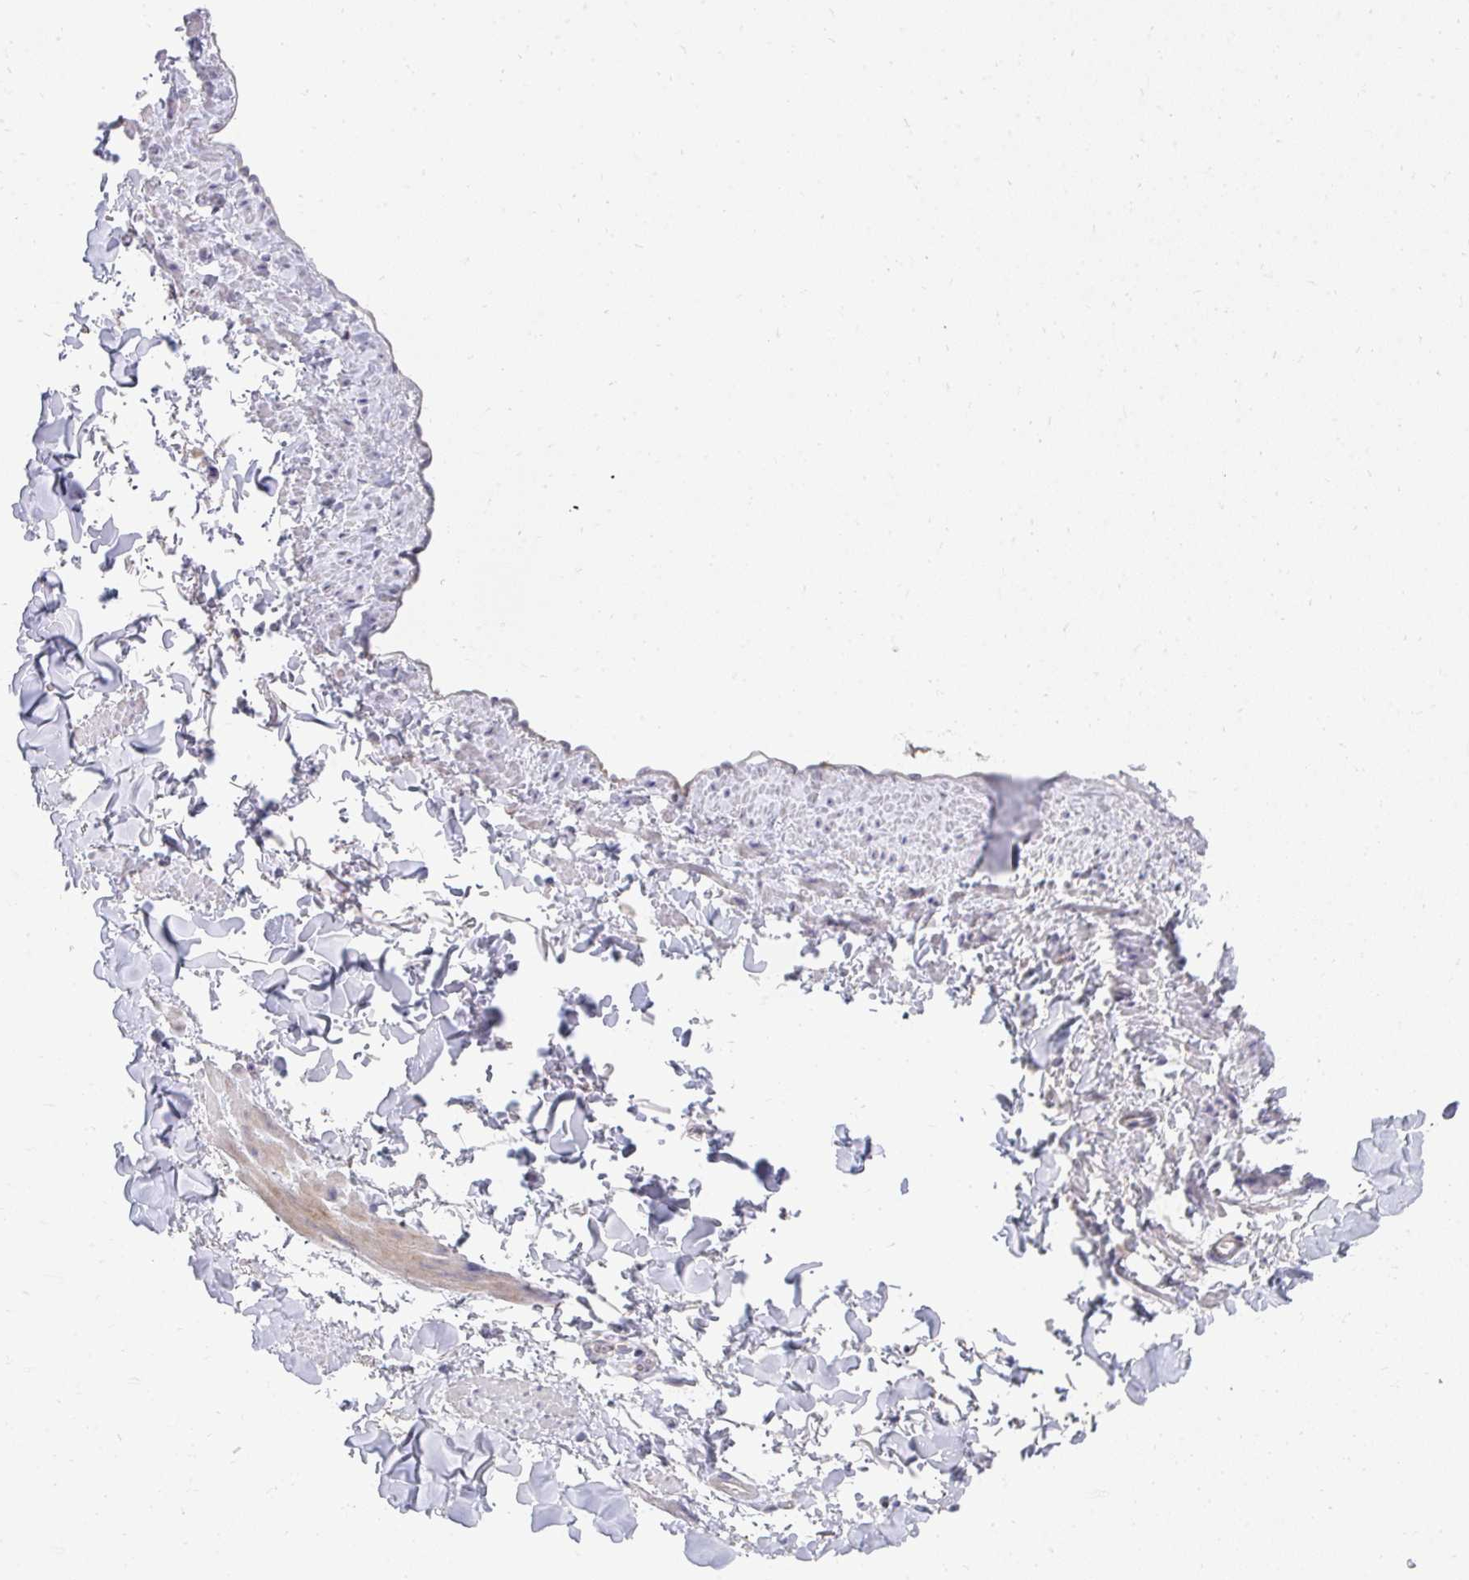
{"staining": {"intensity": "negative", "quantity": "none", "location": "none"}, "tissue": "adipose tissue", "cell_type": "Adipocytes", "image_type": "normal", "snomed": [{"axis": "morphology", "description": "Normal tissue, NOS"}, {"axis": "topography", "description": "Vulva"}, {"axis": "topography", "description": "Peripheral nerve tissue"}], "caption": "Photomicrograph shows no protein expression in adipocytes of unremarkable adipose tissue. Brightfield microscopy of IHC stained with DAB (3,3'-diaminobenzidine) (brown) and hematoxylin (blue), captured at high magnification.", "gene": "PRRG3", "patient": {"sex": "female", "age": 66}}